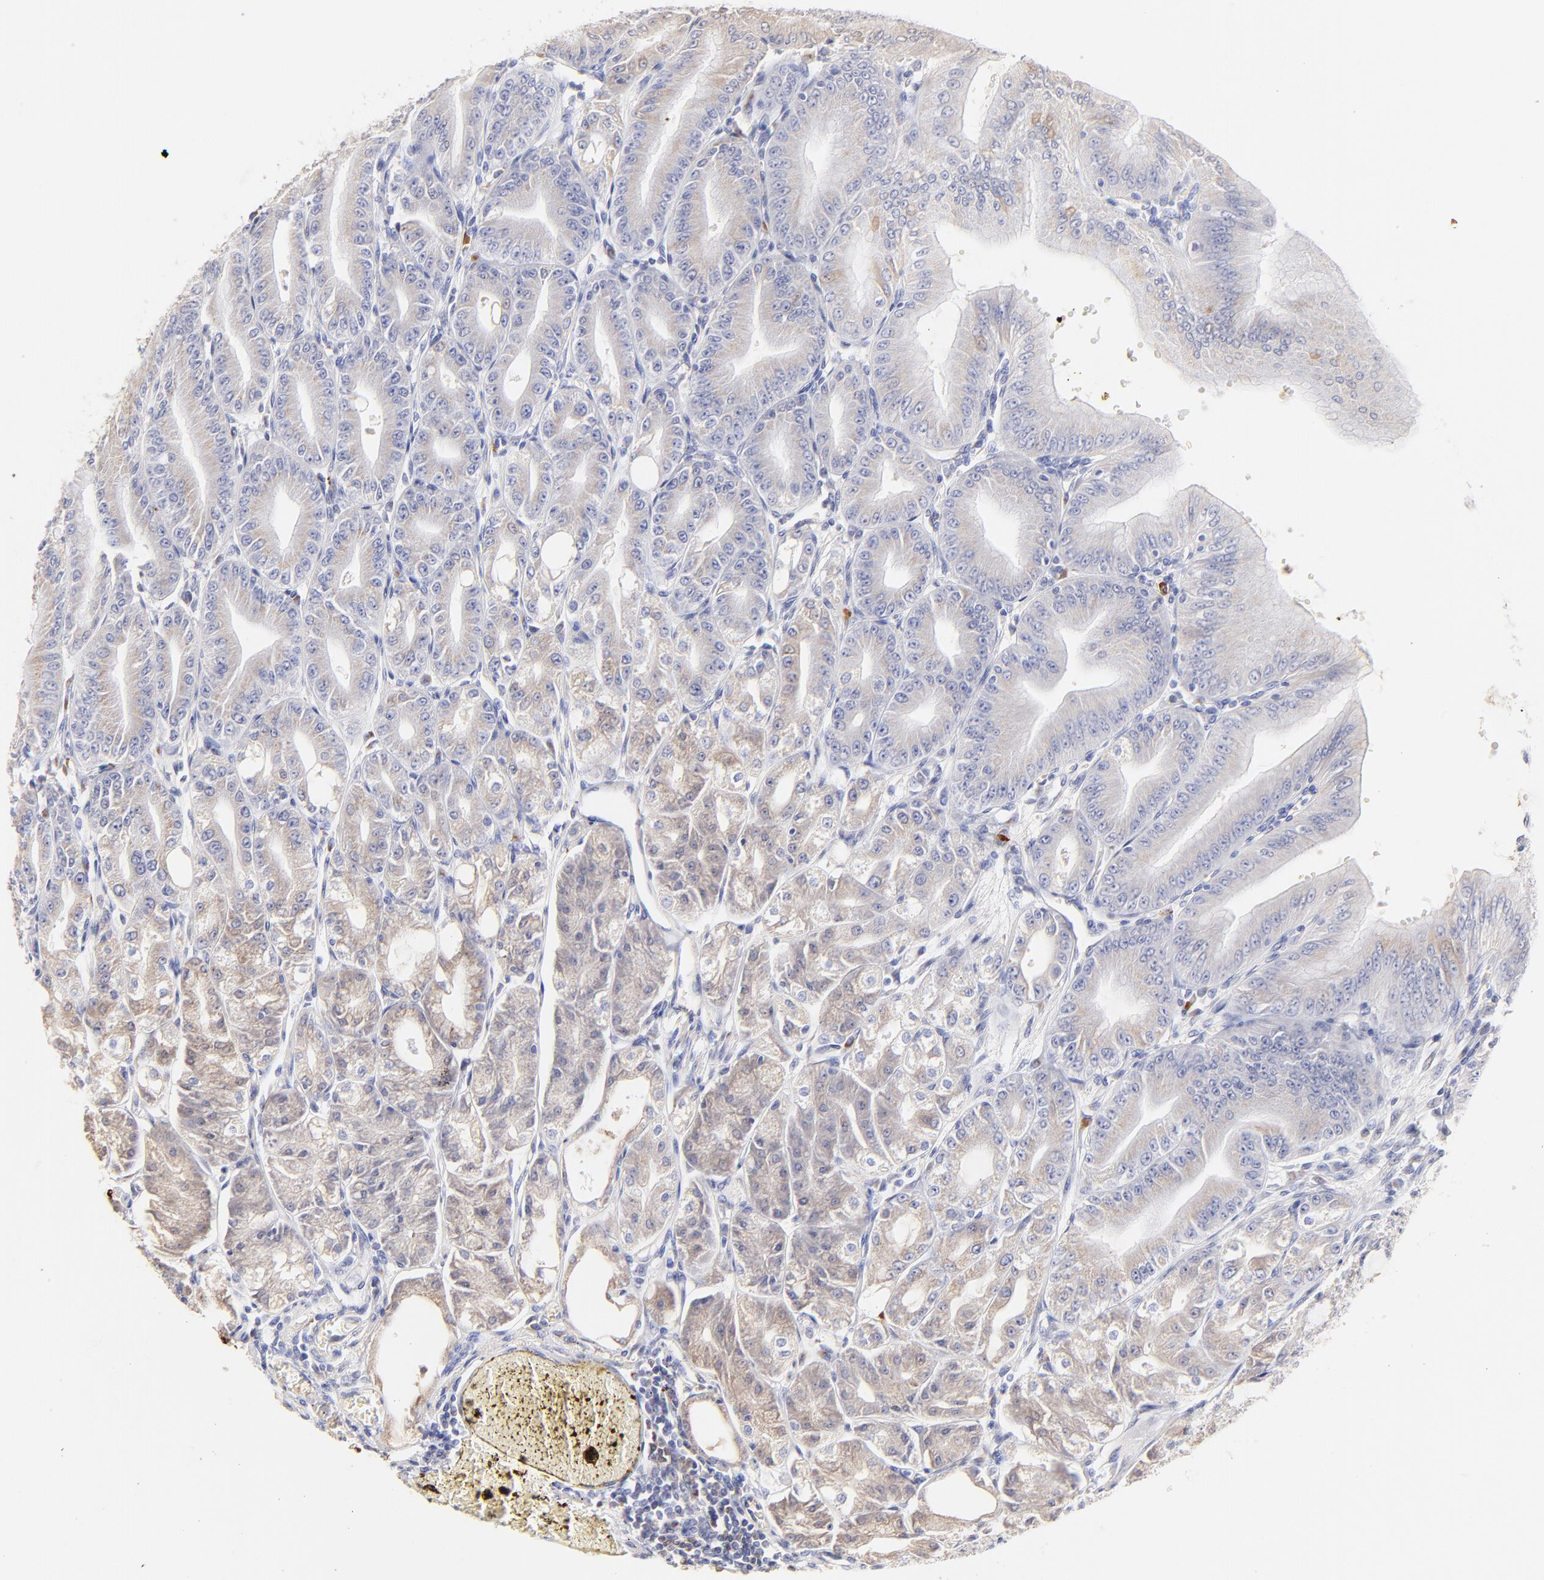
{"staining": {"intensity": "moderate", "quantity": "25%-75%", "location": "cytoplasmic/membranous"}, "tissue": "stomach", "cell_type": "Glandular cells", "image_type": "normal", "snomed": [{"axis": "morphology", "description": "Normal tissue, NOS"}, {"axis": "topography", "description": "Stomach, lower"}], "caption": "Immunohistochemistry of unremarkable human stomach reveals medium levels of moderate cytoplasmic/membranous staining in about 25%-75% of glandular cells.", "gene": "ASB9", "patient": {"sex": "male", "age": 71}}